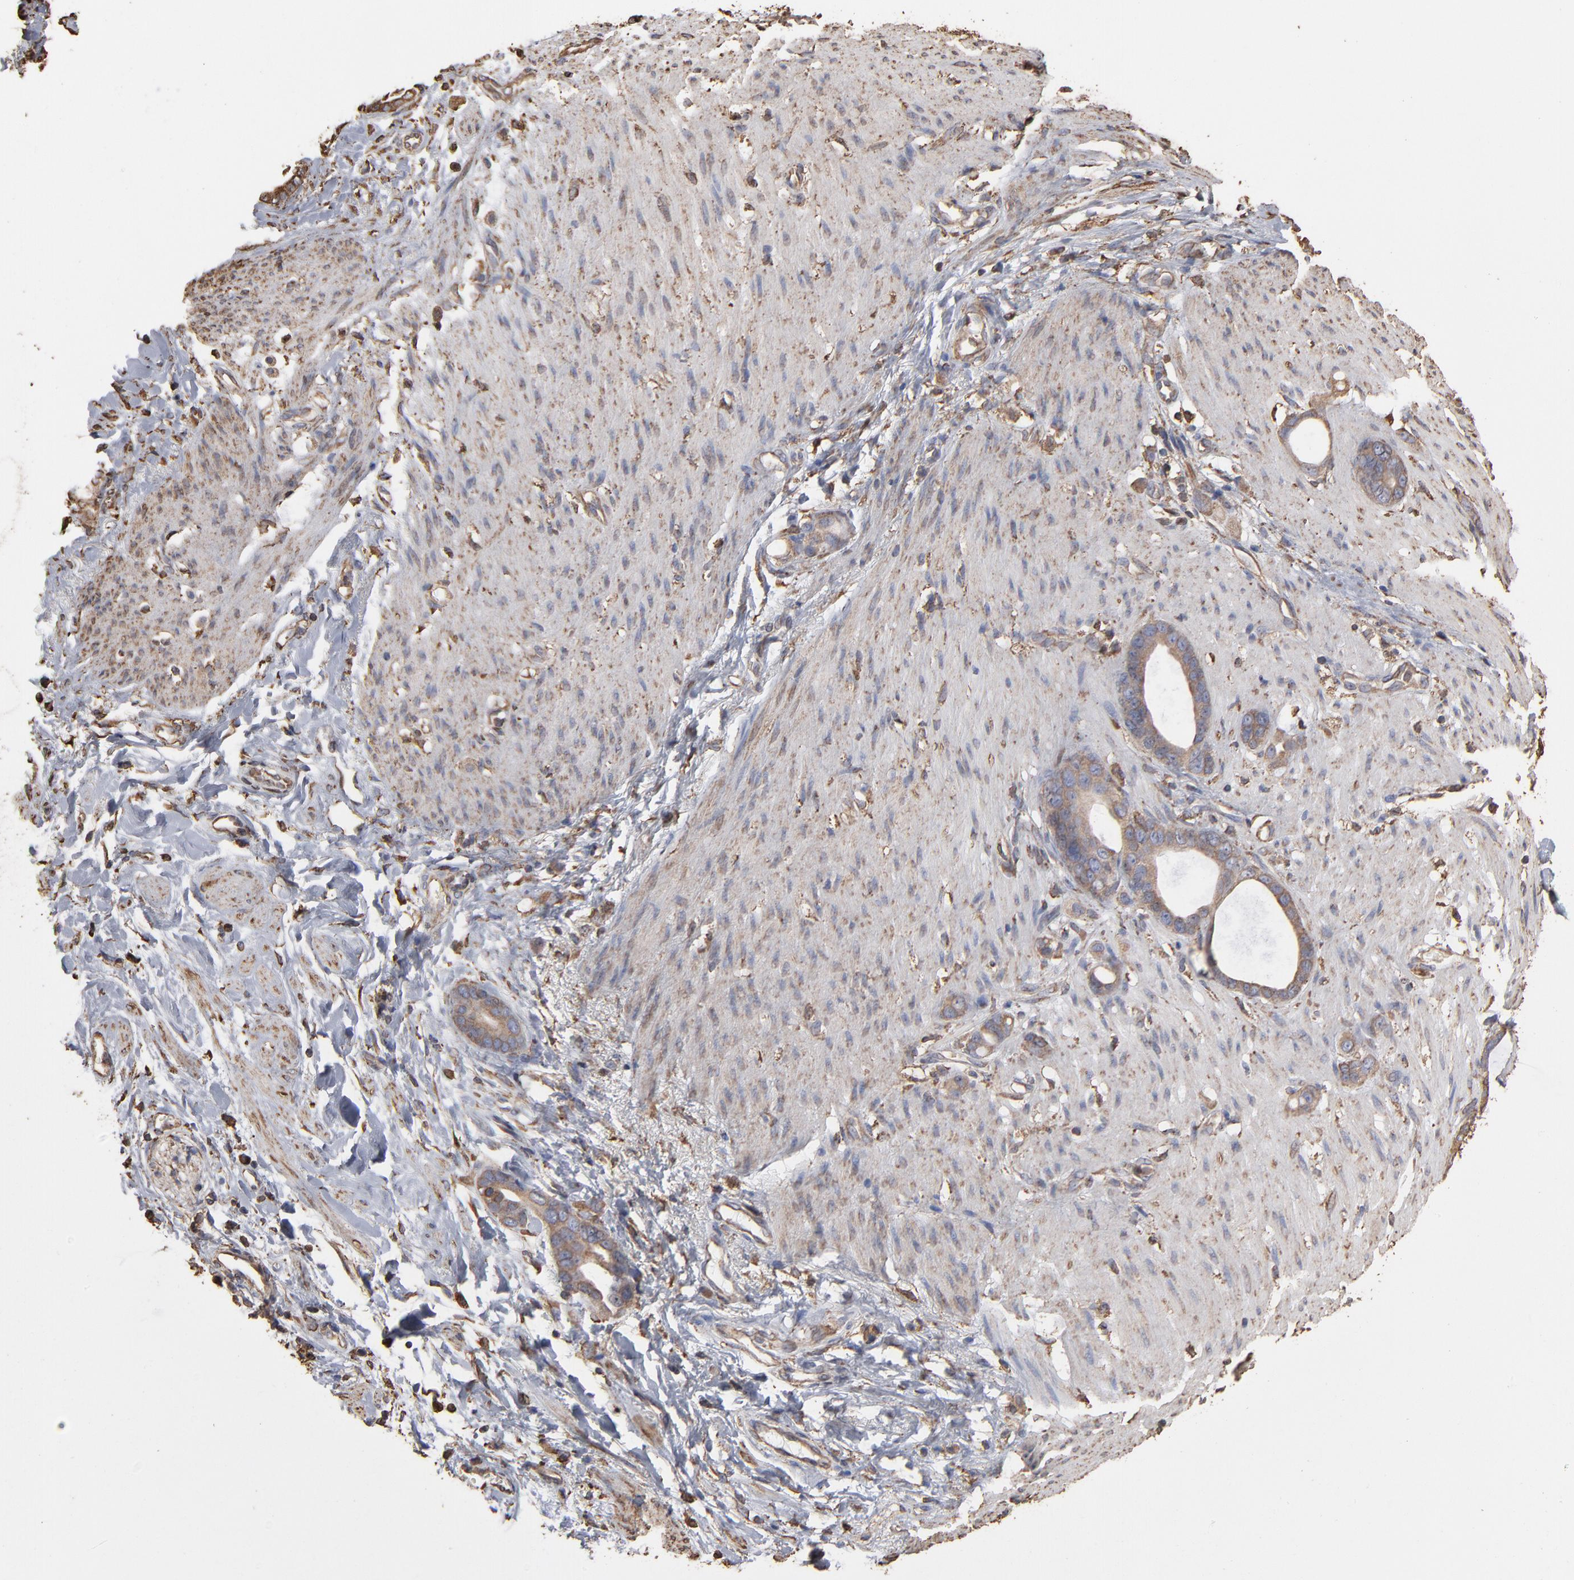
{"staining": {"intensity": "weak", "quantity": ">75%", "location": "cytoplasmic/membranous"}, "tissue": "stomach cancer", "cell_type": "Tumor cells", "image_type": "cancer", "snomed": [{"axis": "morphology", "description": "Adenocarcinoma, NOS"}, {"axis": "topography", "description": "Stomach"}], "caption": "The image demonstrates immunohistochemical staining of stomach cancer. There is weak cytoplasmic/membranous positivity is identified in approximately >75% of tumor cells. (IHC, brightfield microscopy, high magnification).", "gene": "PDIA3", "patient": {"sex": "female", "age": 75}}